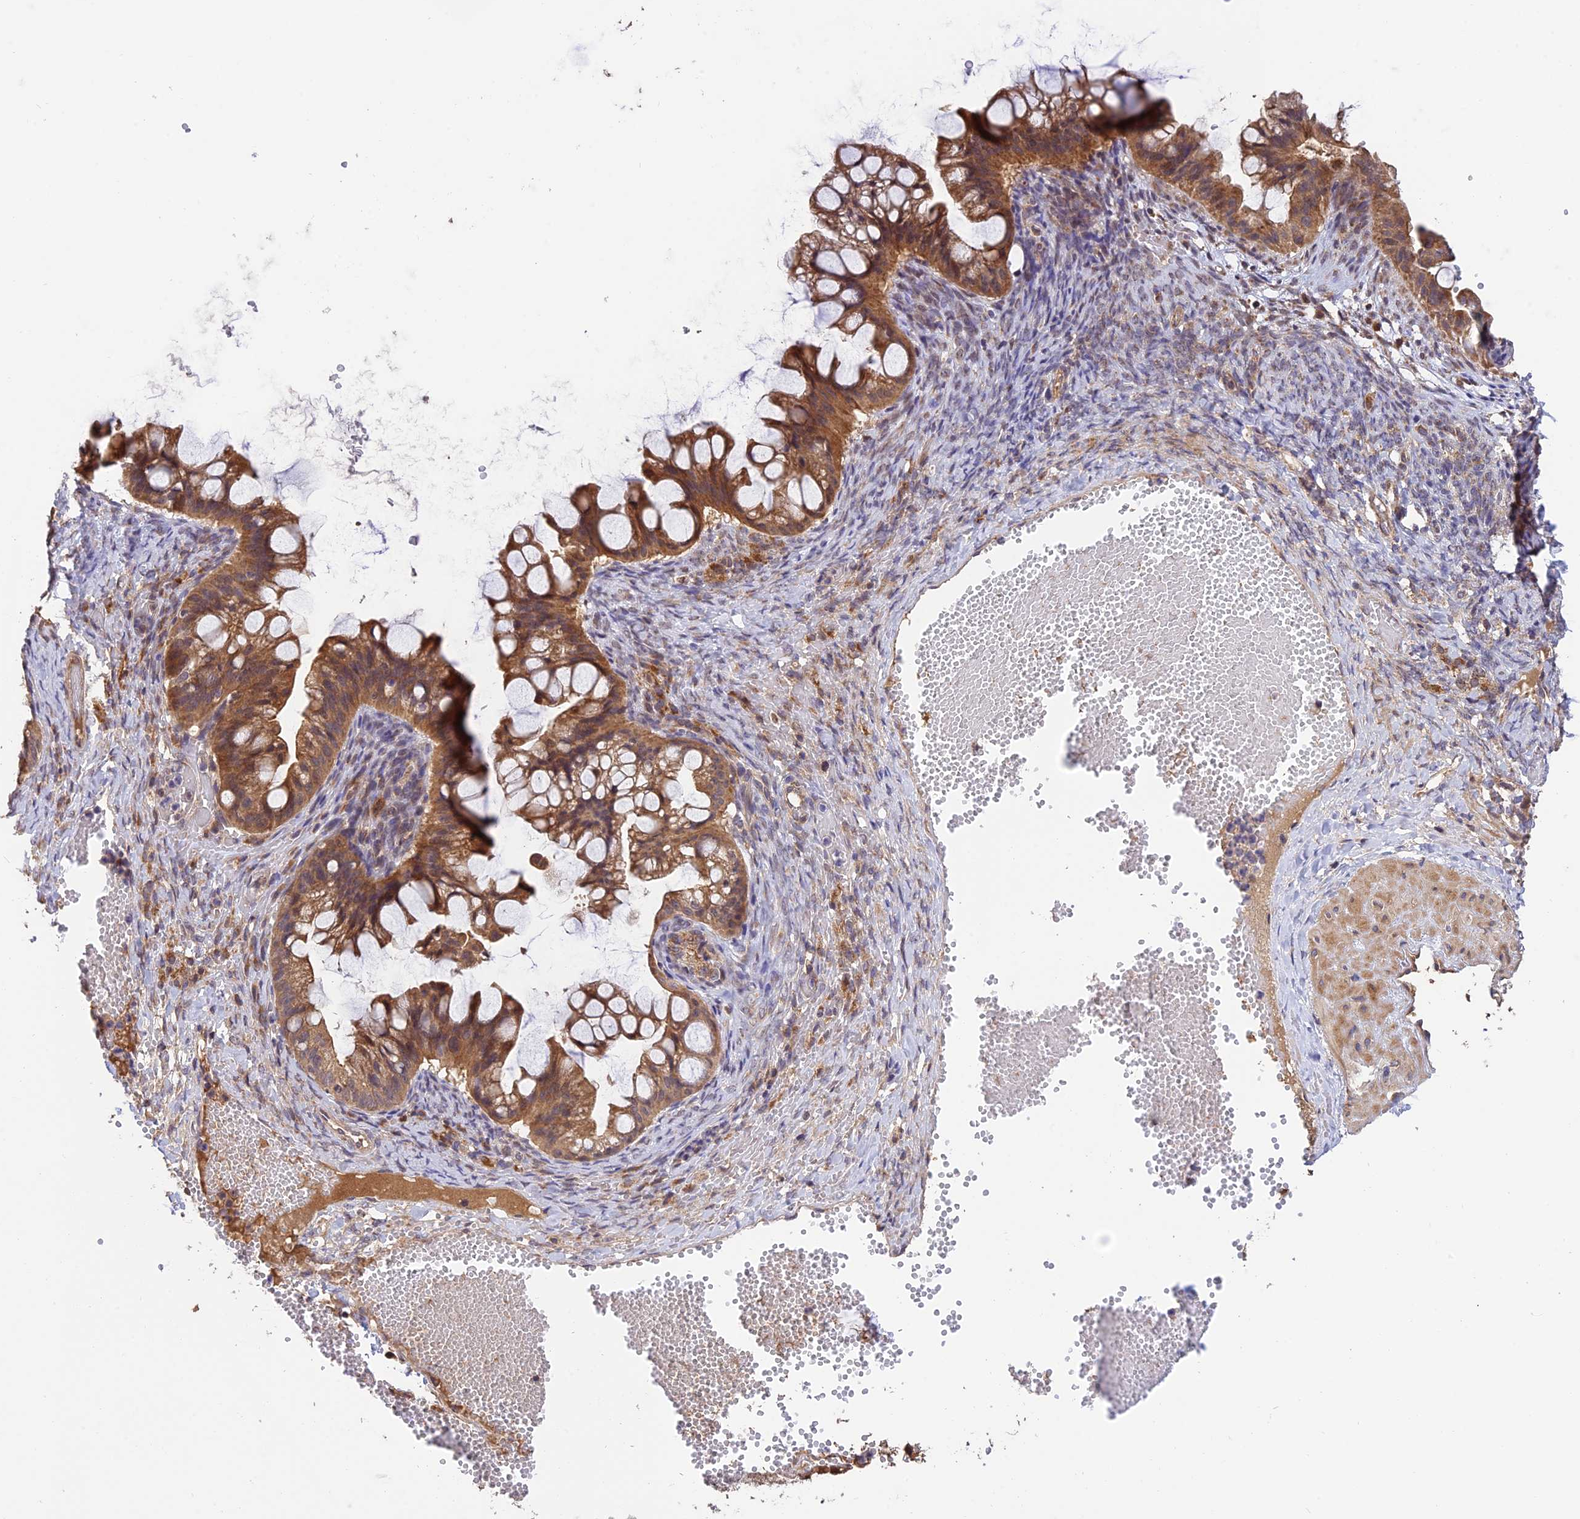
{"staining": {"intensity": "strong", "quantity": ">75%", "location": "cytoplasmic/membranous"}, "tissue": "ovarian cancer", "cell_type": "Tumor cells", "image_type": "cancer", "snomed": [{"axis": "morphology", "description": "Cystadenocarcinoma, mucinous, NOS"}, {"axis": "topography", "description": "Ovary"}], "caption": "Immunohistochemical staining of human ovarian cancer (mucinous cystadenocarcinoma) exhibits high levels of strong cytoplasmic/membranous protein expression in approximately >75% of tumor cells.", "gene": "MNS1", "patient": {"sex": "female", "age": 73}}